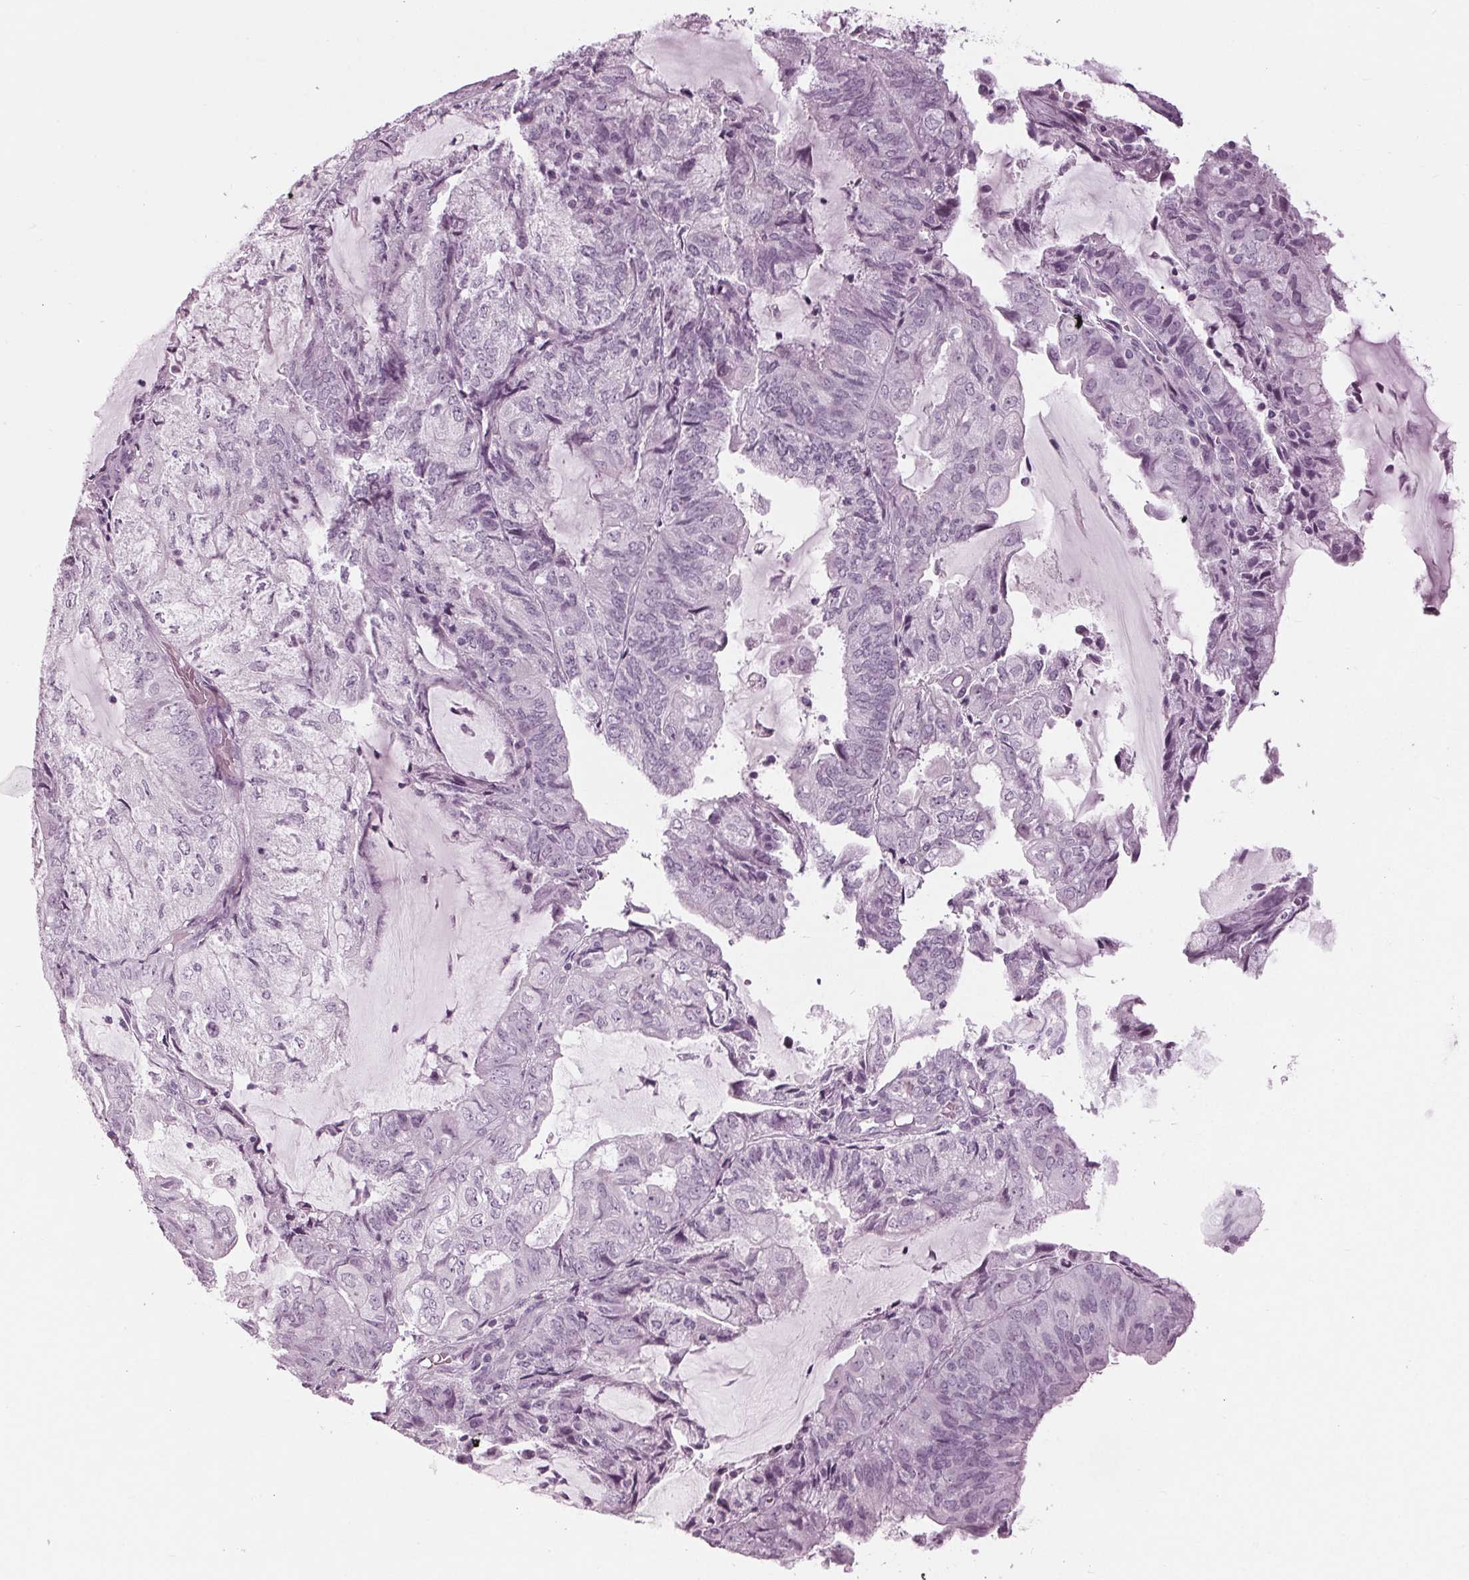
{"staining": {"intensity": "negative", "quantity": "none", "location": "none"}, "tissue": "endometrial cancer", "cell_type": "Tumor cells", "image_type": "cancer", "snomed": [{"axis": "morphology", "description": "Adenocarcinoma, NOS"}, {"axis": "topography", "description": "Endometrium"}], "caption": "Tumor cells show no significant protein expression in endometrial cancer.", "gene": "KRT28", "patient": {"sex": "female", "age": 81}}